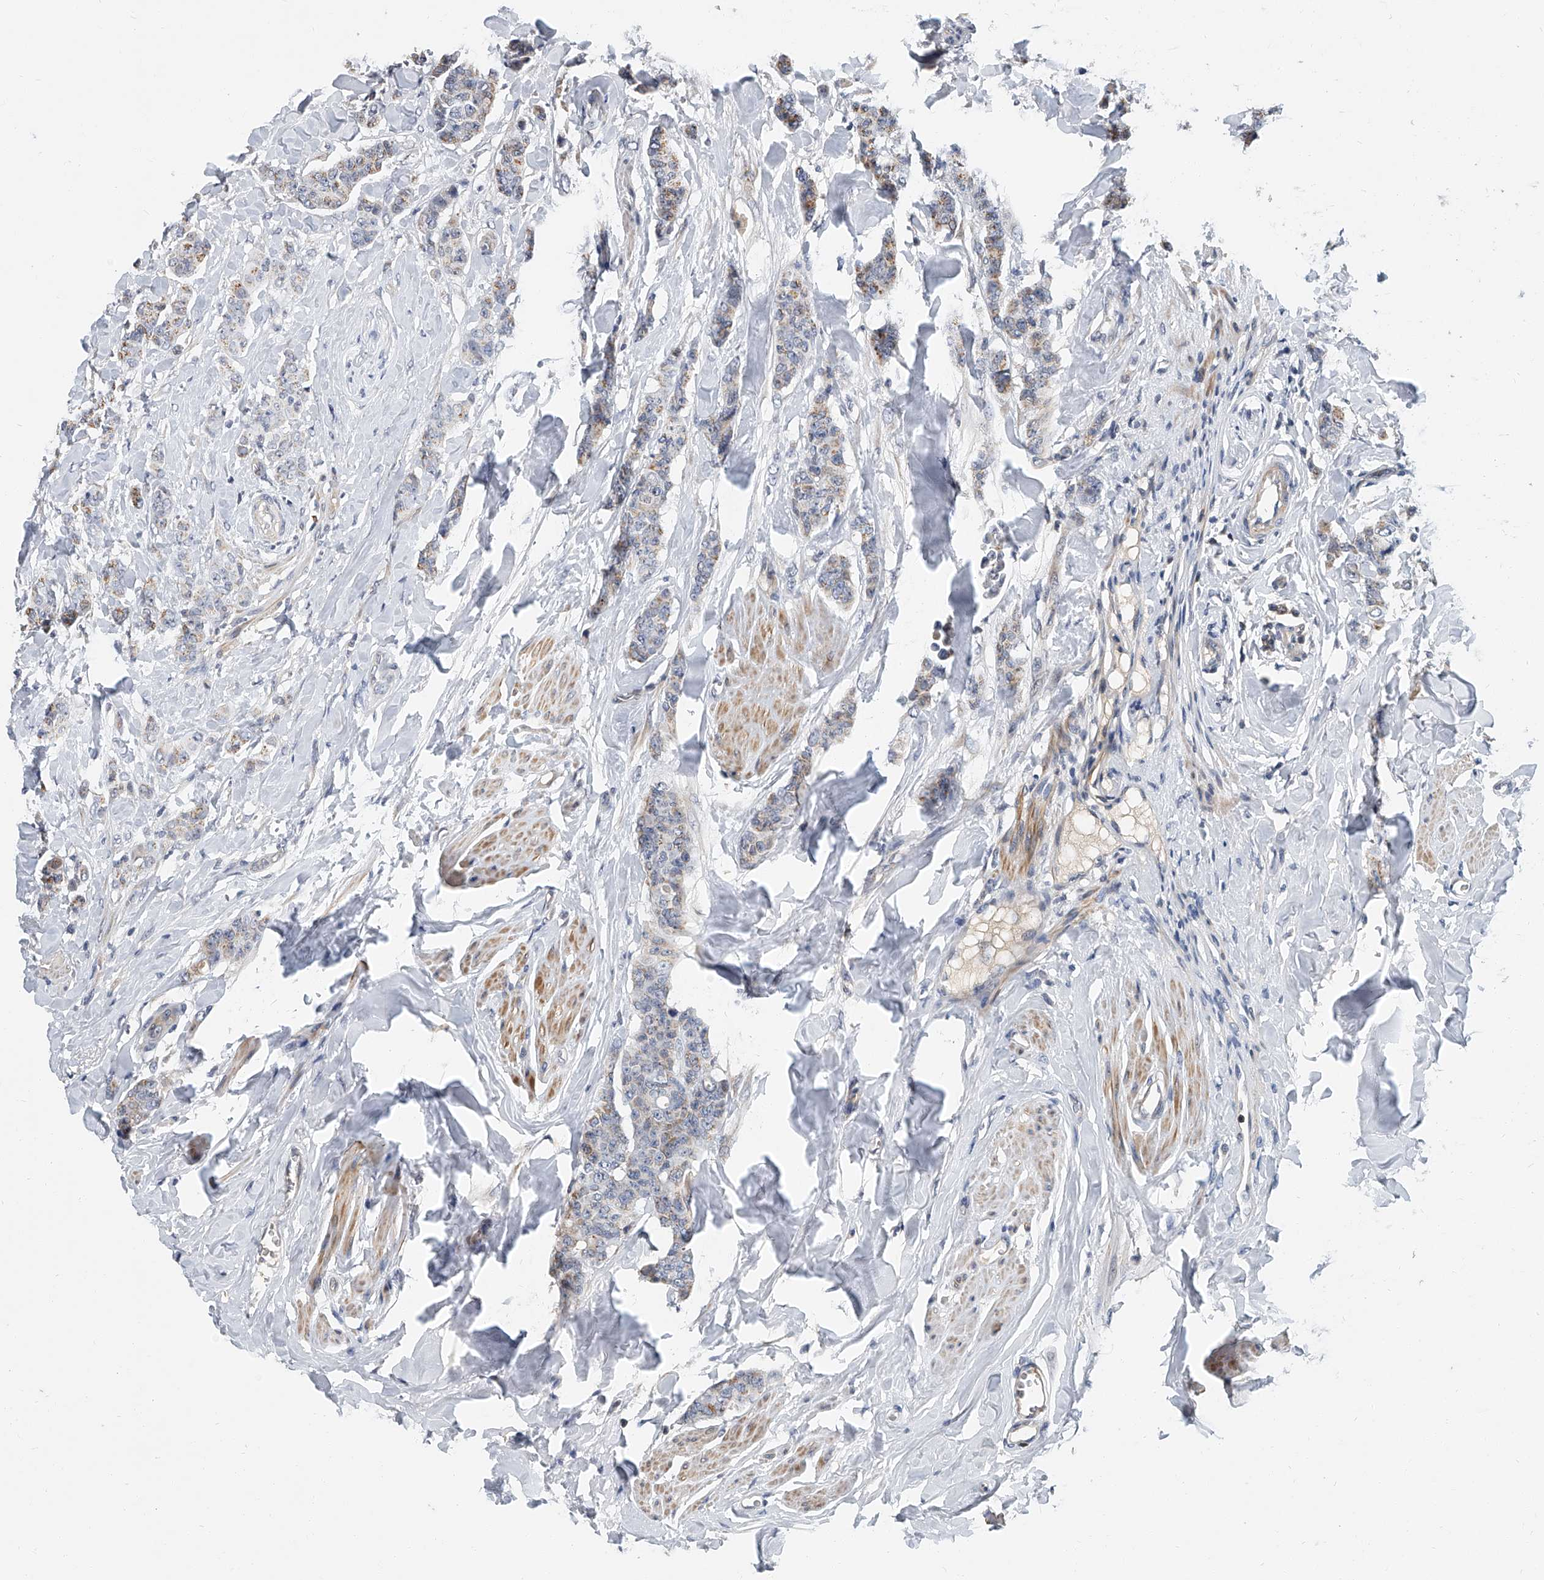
{"staining": {"intensity": "moderate", "quantity": "25%-75%", "location": "cytoplasmic/membranous"}, "tissue": "breast cancer", "cell_type": "Tumor cells", "image_type": "cancer", "snomed": [{"axis": "morphology", "description": "Duct carcinoma"}, {"axis": "topography", "description": "Breast"}], "caption": "Moderate cytoplasmic/membranous staining is appreciated in approximately 25%-75% of tumor cells in breast cancer (intraductal carcinoma).", "gene": "CD200", "patient": {"sex": "female", "age": 40}}